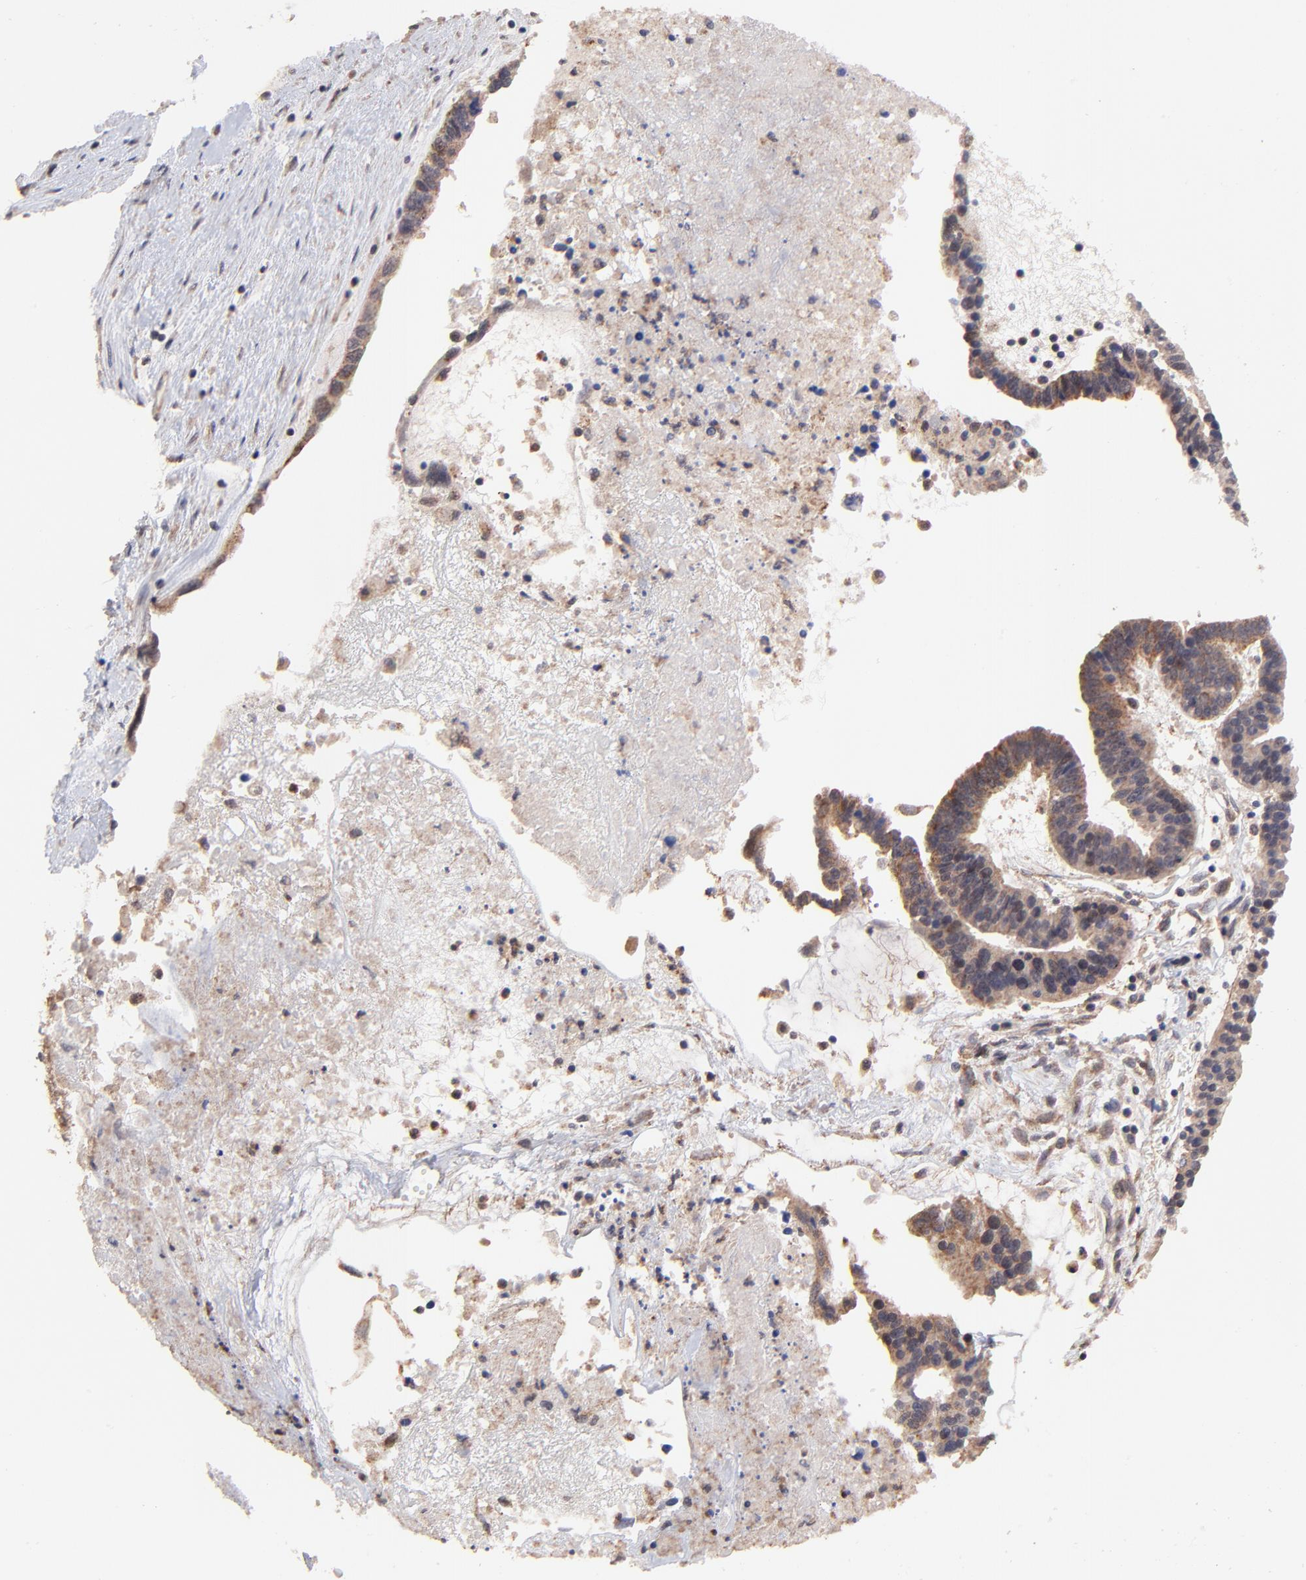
{"staining": {"intensity": "moderate", "quantity": ">75%", "location": "cytoplasmic/membranous"}, "tissue": "ovarian cancer", "cell_type": "Tumor cells", "image_type": "cancer", "snomed": [{"axis": "morphology", "description": "Carcinoma, endometroid"}, {"axis": "morphology", "description": "Cystadenocarcinoma, serous, NOS"}, {"axis": "topography", "description": "Ovary"}], "caption": "An immunohistochemistry (IHC) image of neoplastic tissue is shown. Protein staining in brown highlights moderate cytoplasmic/membranous positivity in ovarian cancer within tumor cells.", "gene": "BAIAP2L2", "patient": {"sex": "female", "age": 45}}